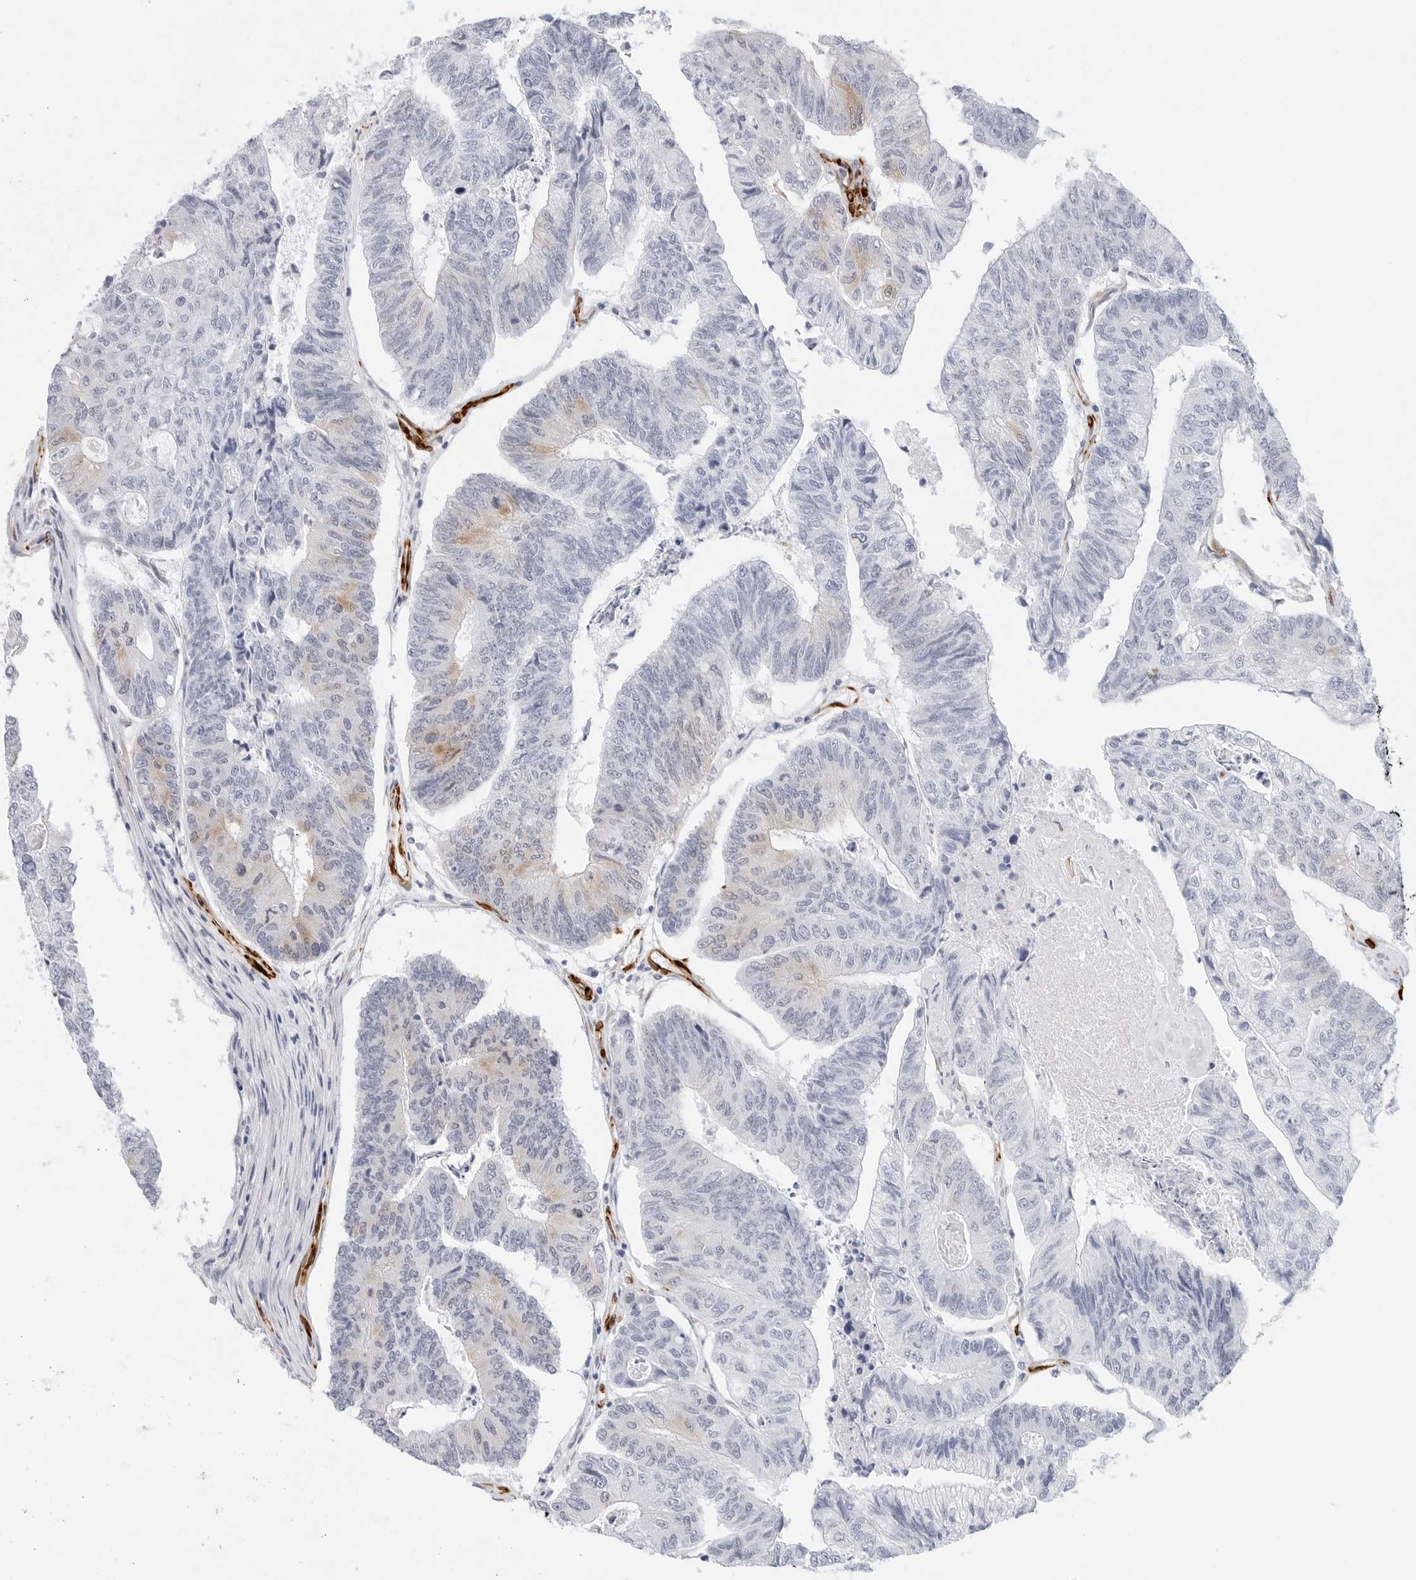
{"staining": {"intensity": "weak", "quantity": "<25%", "location": "cytoplasmic/membranous"}, "tissue": "colorectal cancer", "cell_type": "Tumor cells", "image_type": "cancer", "snomed": [{"axis": "morphology", "description": "Adenocarcinoma, NOS"}, {"axis": "topography", "description": "Colon"}], "caption": "Immunohistochemistry image of neoplastic tissue: human adenocarcinoma (colorectal) stained with DAB (3,3'-diaminobenzidine) exhibits no significant protein positivity in tumor cells.", "gene": "NES", "patient": {"sex": "female", "age": 67}}